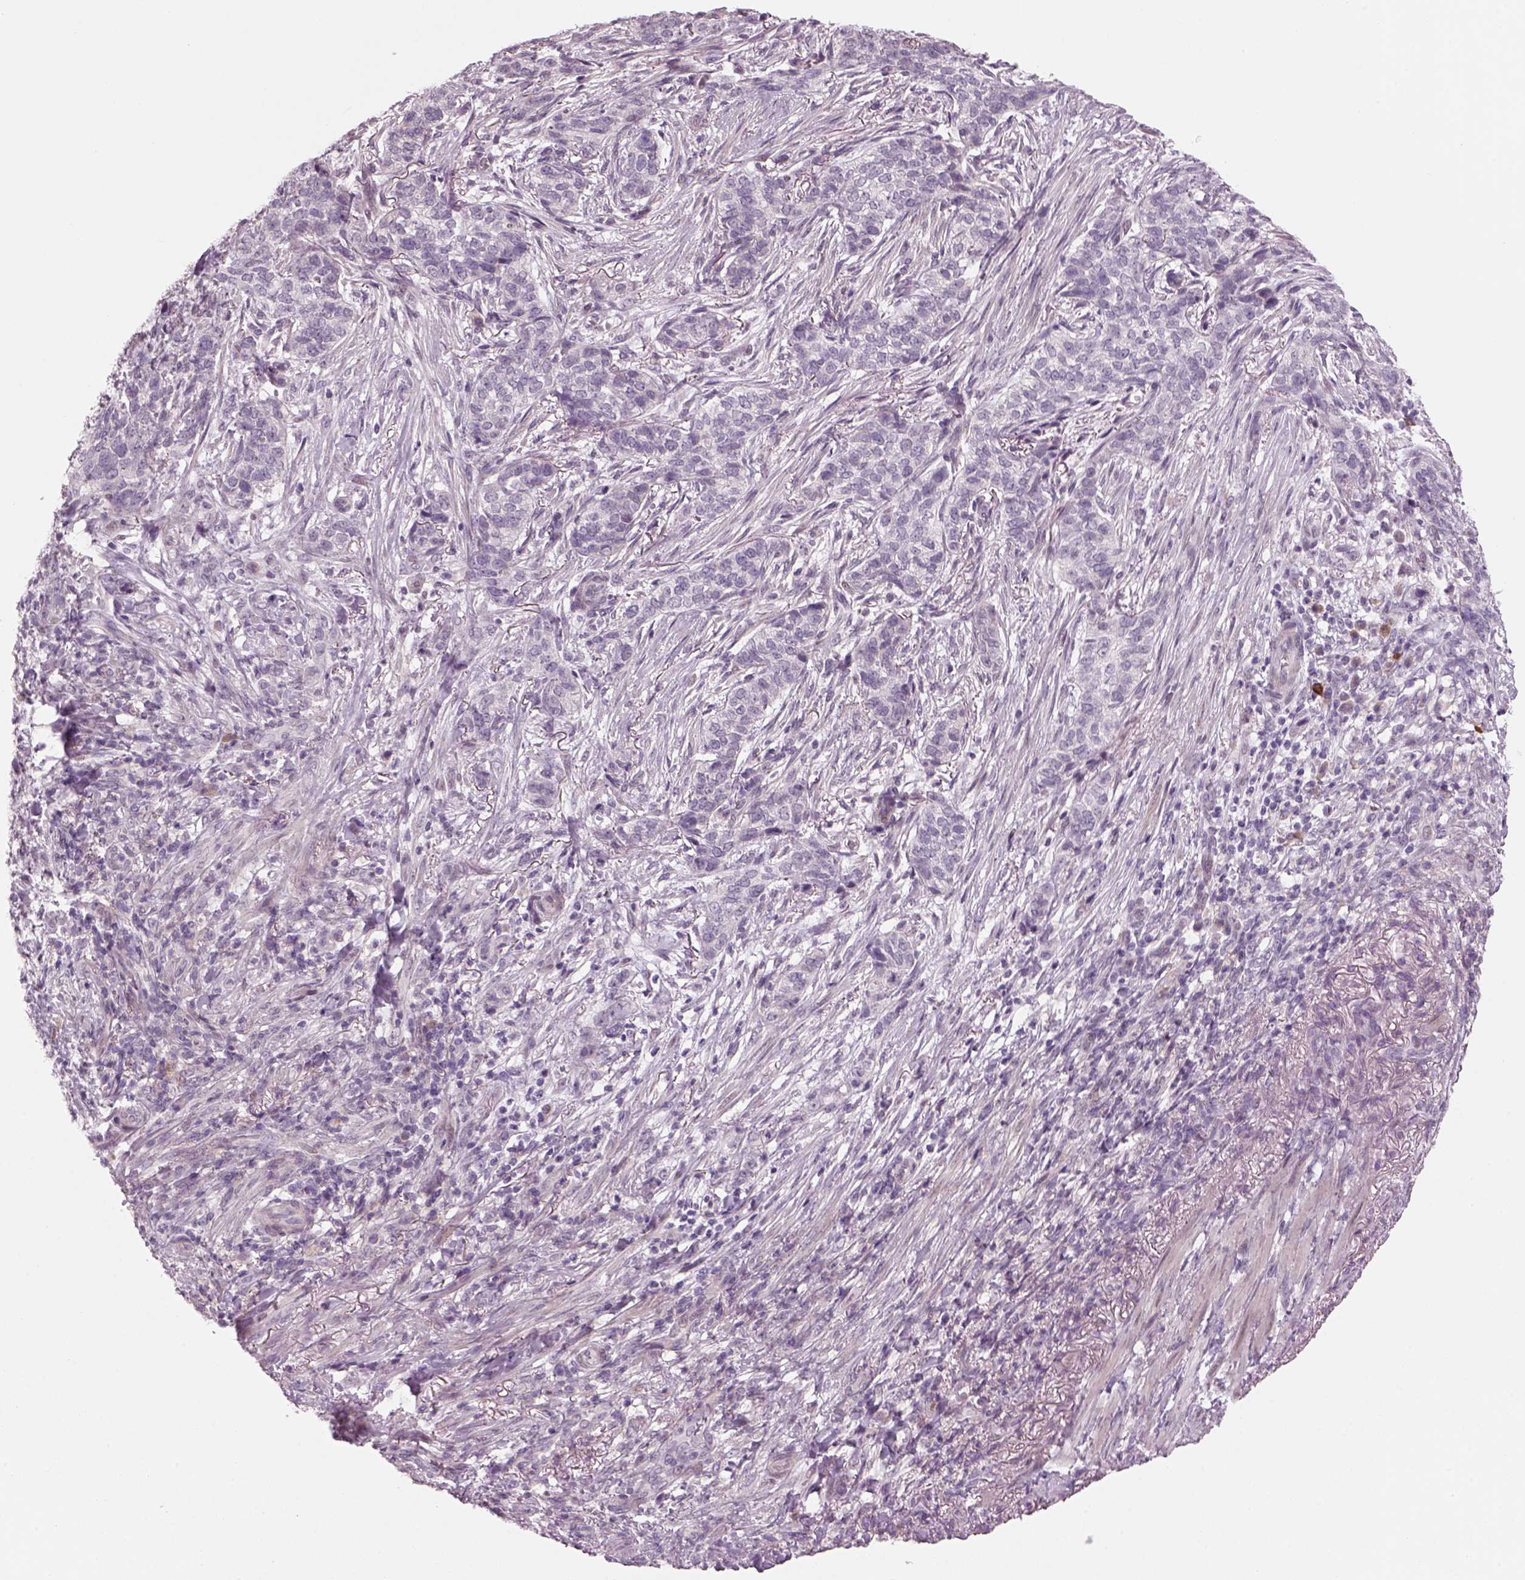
{"staining": {"intensity": "negative", "quantity": "none", "location": "none"}, "tissue": "skin cancer", "cell_type": "Tumor cells", "image_type": "cancer", "snomed": [{"axis": "morphology", "description": "Basal cell carcinoma"}, {"axis": "topography", "description": "Skin"}], "caption": "This is an IHC photomicrograph of skin basal cell carcinoma. There is no staining in tumor cells.", "gene": "PENK", "patient": {"sex": "female", "age": 69}}